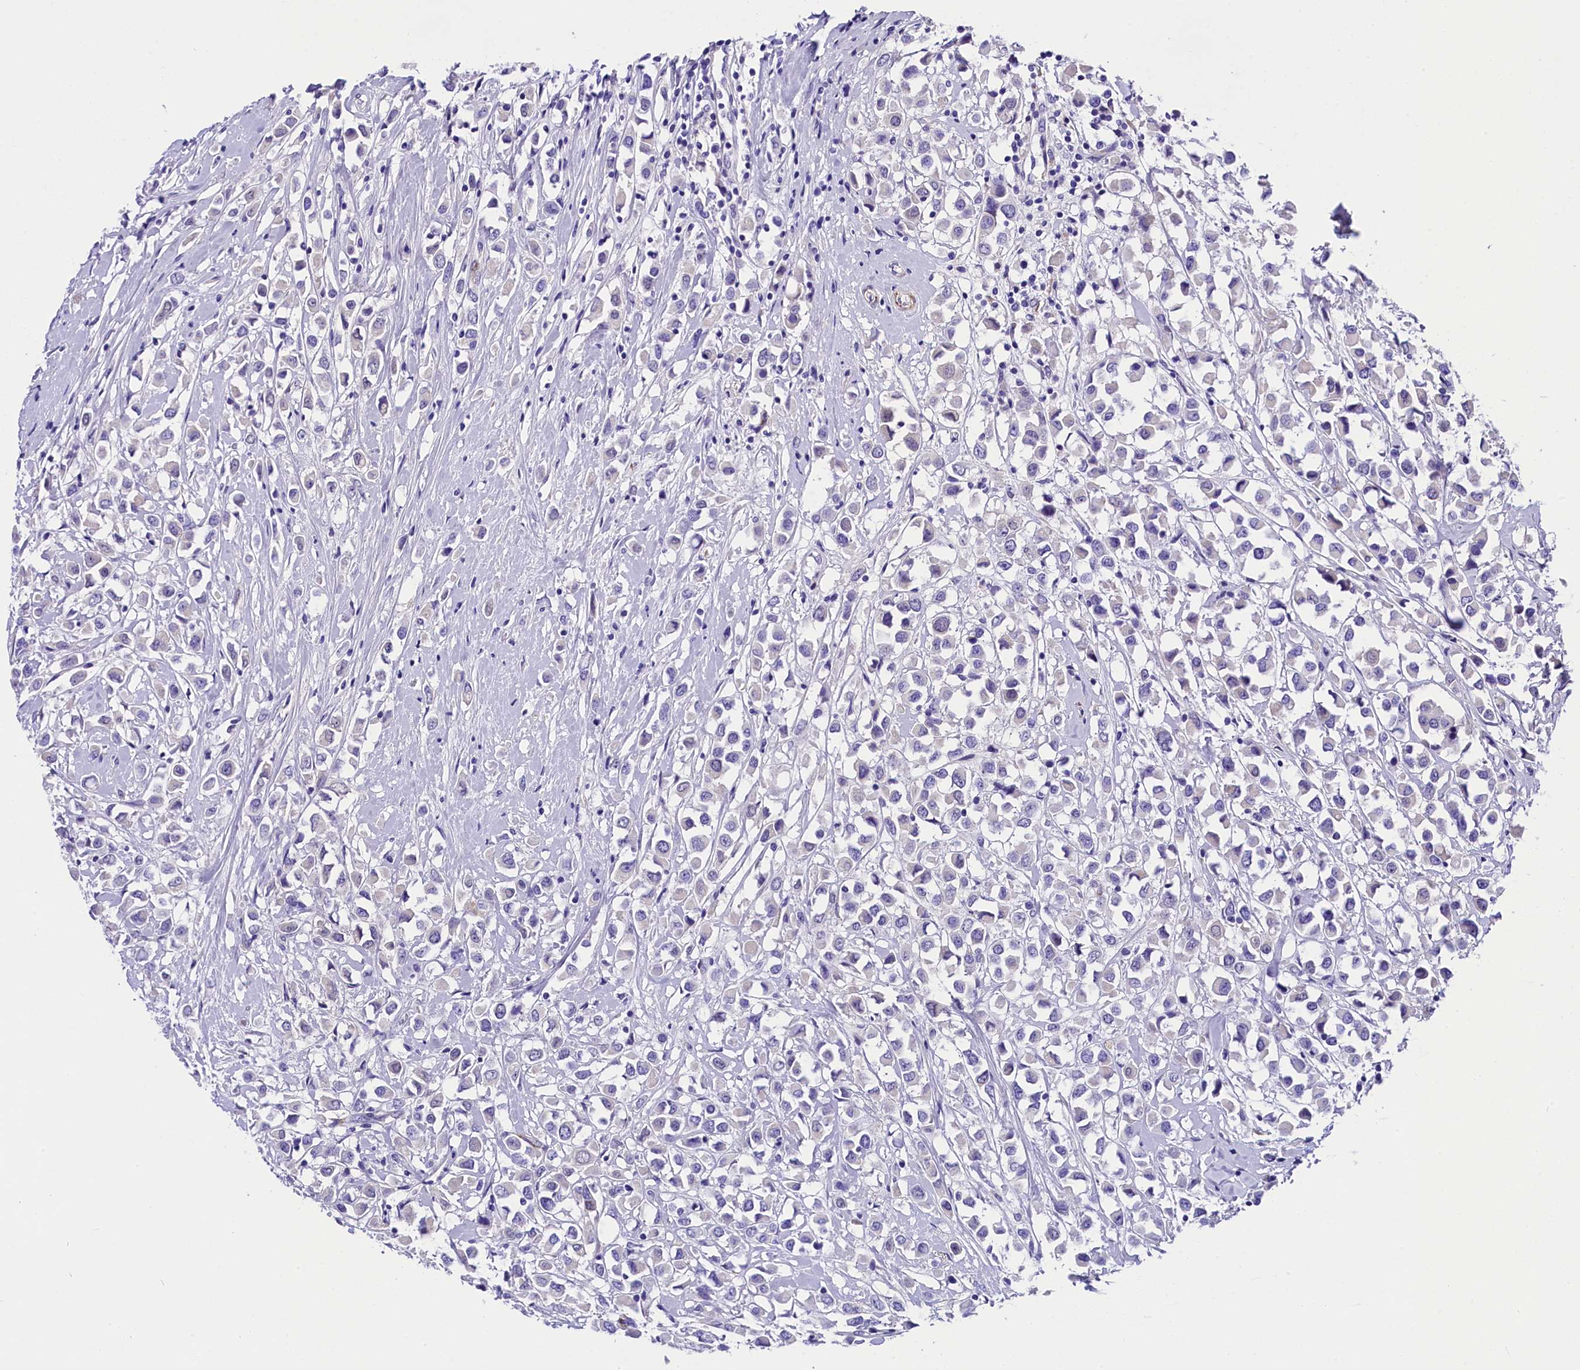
{"staining": {"intensity": "negative", "quantity": "none", "location": "none"}, "tissue": "breast cancer", "cell_type": "Tumor cells", "image_type": "cancer", "snomed": [{"axis": "morphology", "description": "Duct carcinoma"}, {"axis": "topography", "description": "Breast"}], "caption": "Tumor cells are negative for protein expression in human intraductal carcinoma (breast). (Immunohistochemistry (ihc), brightfield microscopy, high magnification).", "gene": "SOD3", "patient": {"sex": "female", "age": 87}}